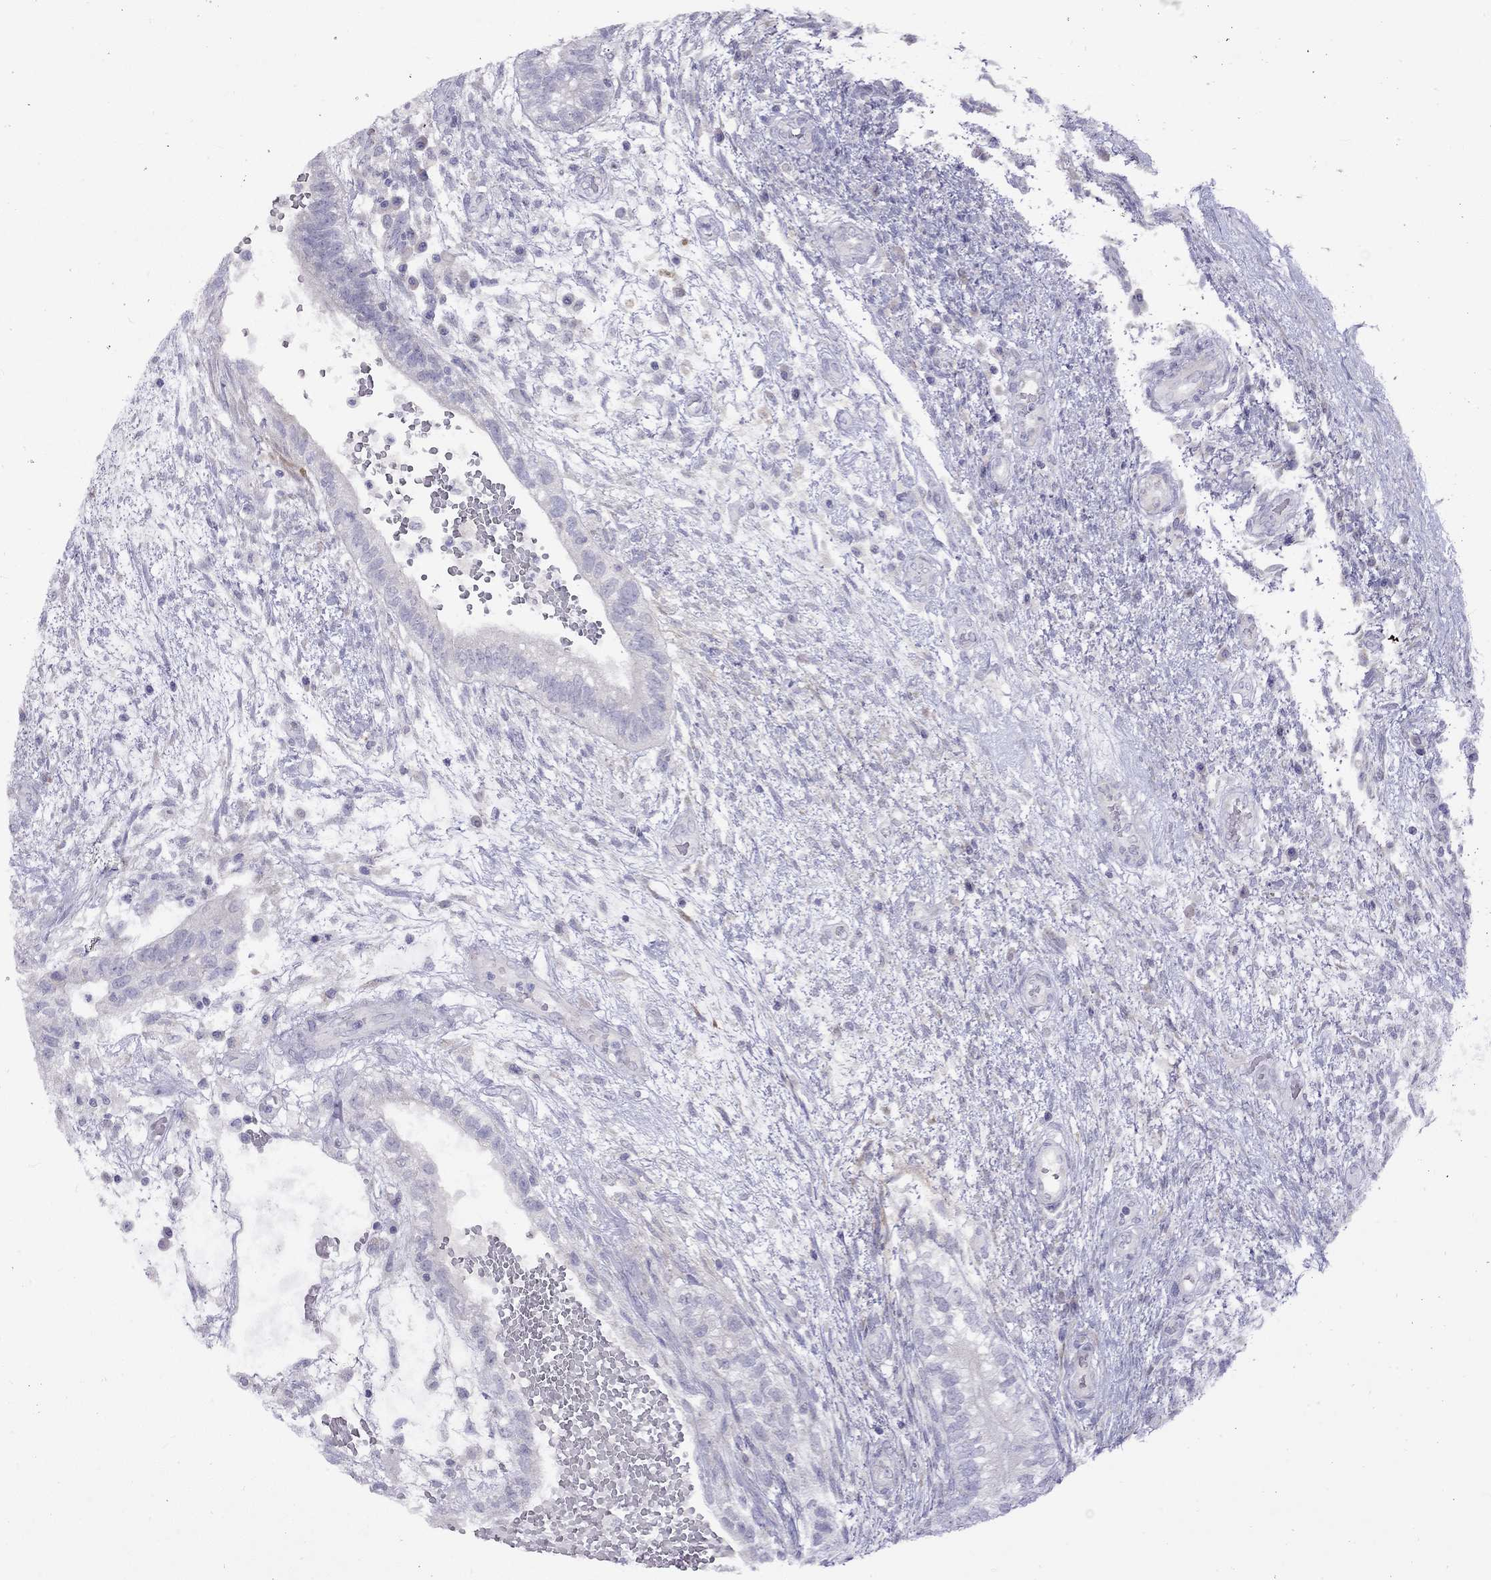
{"staining": {"intensity": "negative", "quantity": "none", "location": "none"}, "tissue": "testis cancer", "cell_type": "Tumor cells", "image_type": "cancer", "snomed": [{"axis": "morphology", "description": "Normal tissue, NOS"}, {"axis": "morphology", "description": "Carcinoma, Embryonal, NOS"}, {"axis": "topography", "description": "Testis"}, {"axis": "topography", "description": "Epididymis"}], "caption": "This is an immunohistochemistry image of testis cancer (embryonal carcinoma). There is no positivity in tumor cells.", "gene": "CPNE4", "patient": {"sex": "male", "age": 32}}